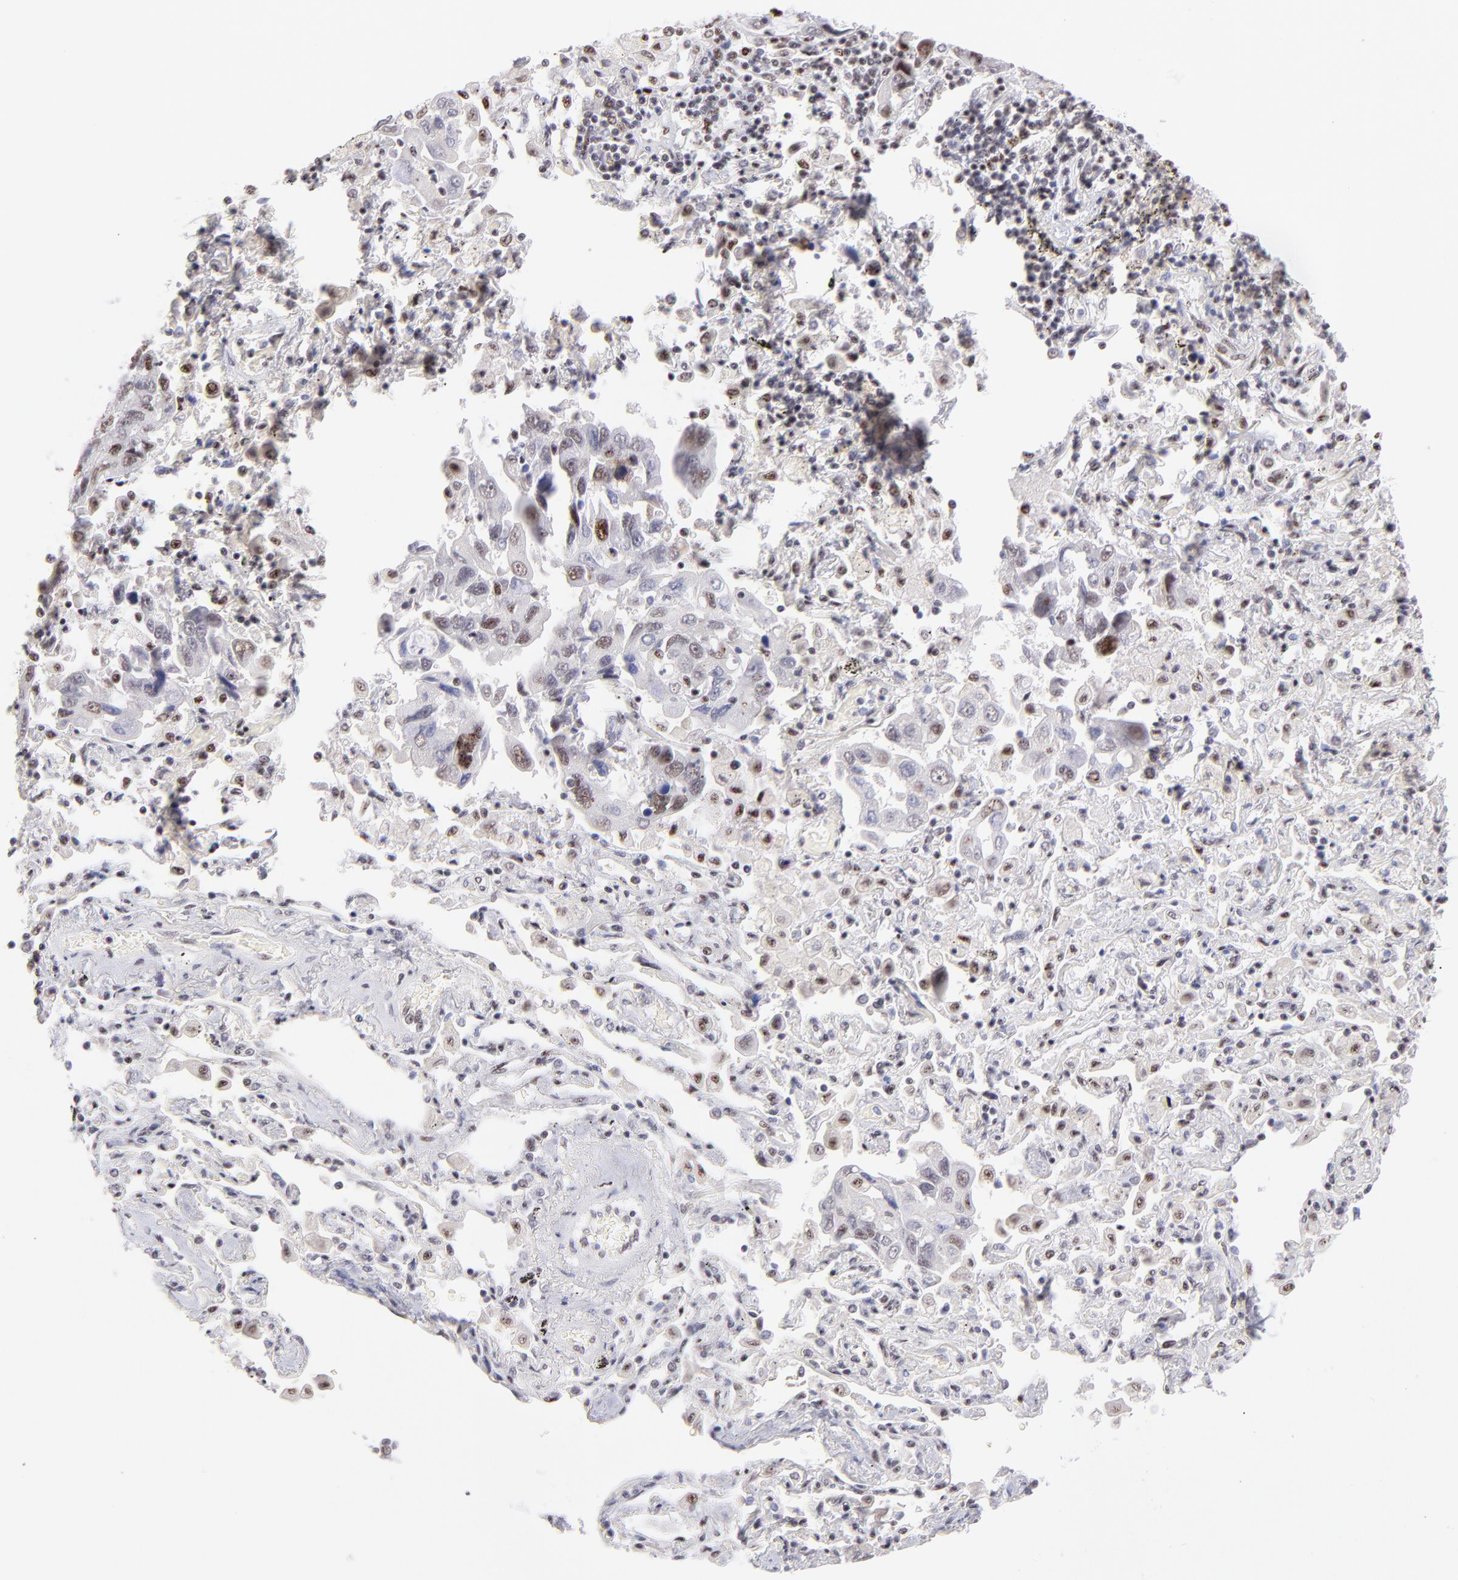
{"staining": {"intensity": "moderate", "quantity": ">75%", "location": "nuclear"}, "tissue": "lung cancer", "cell_type": "Tumor cells", "image_type": "cancer", "snomed": [{"axis": "morphology", "description": "Adenocarcinoma, NOS"}, {"axis": "topography", "description": "Lung"}], "caption": "Lung adenocarcinoma was stained to show a protein in brown. There is medium levels of moderate nuclear positivity in about >75% of tumor cells. (Stains: DAB (3,3'-diaminobenzidine) in brown, nuclei in blue, Microscopy: brightfield microscopy at high magnification).", "gene": "CDC25C", "patient": {"sex": "male", "age": 64}}